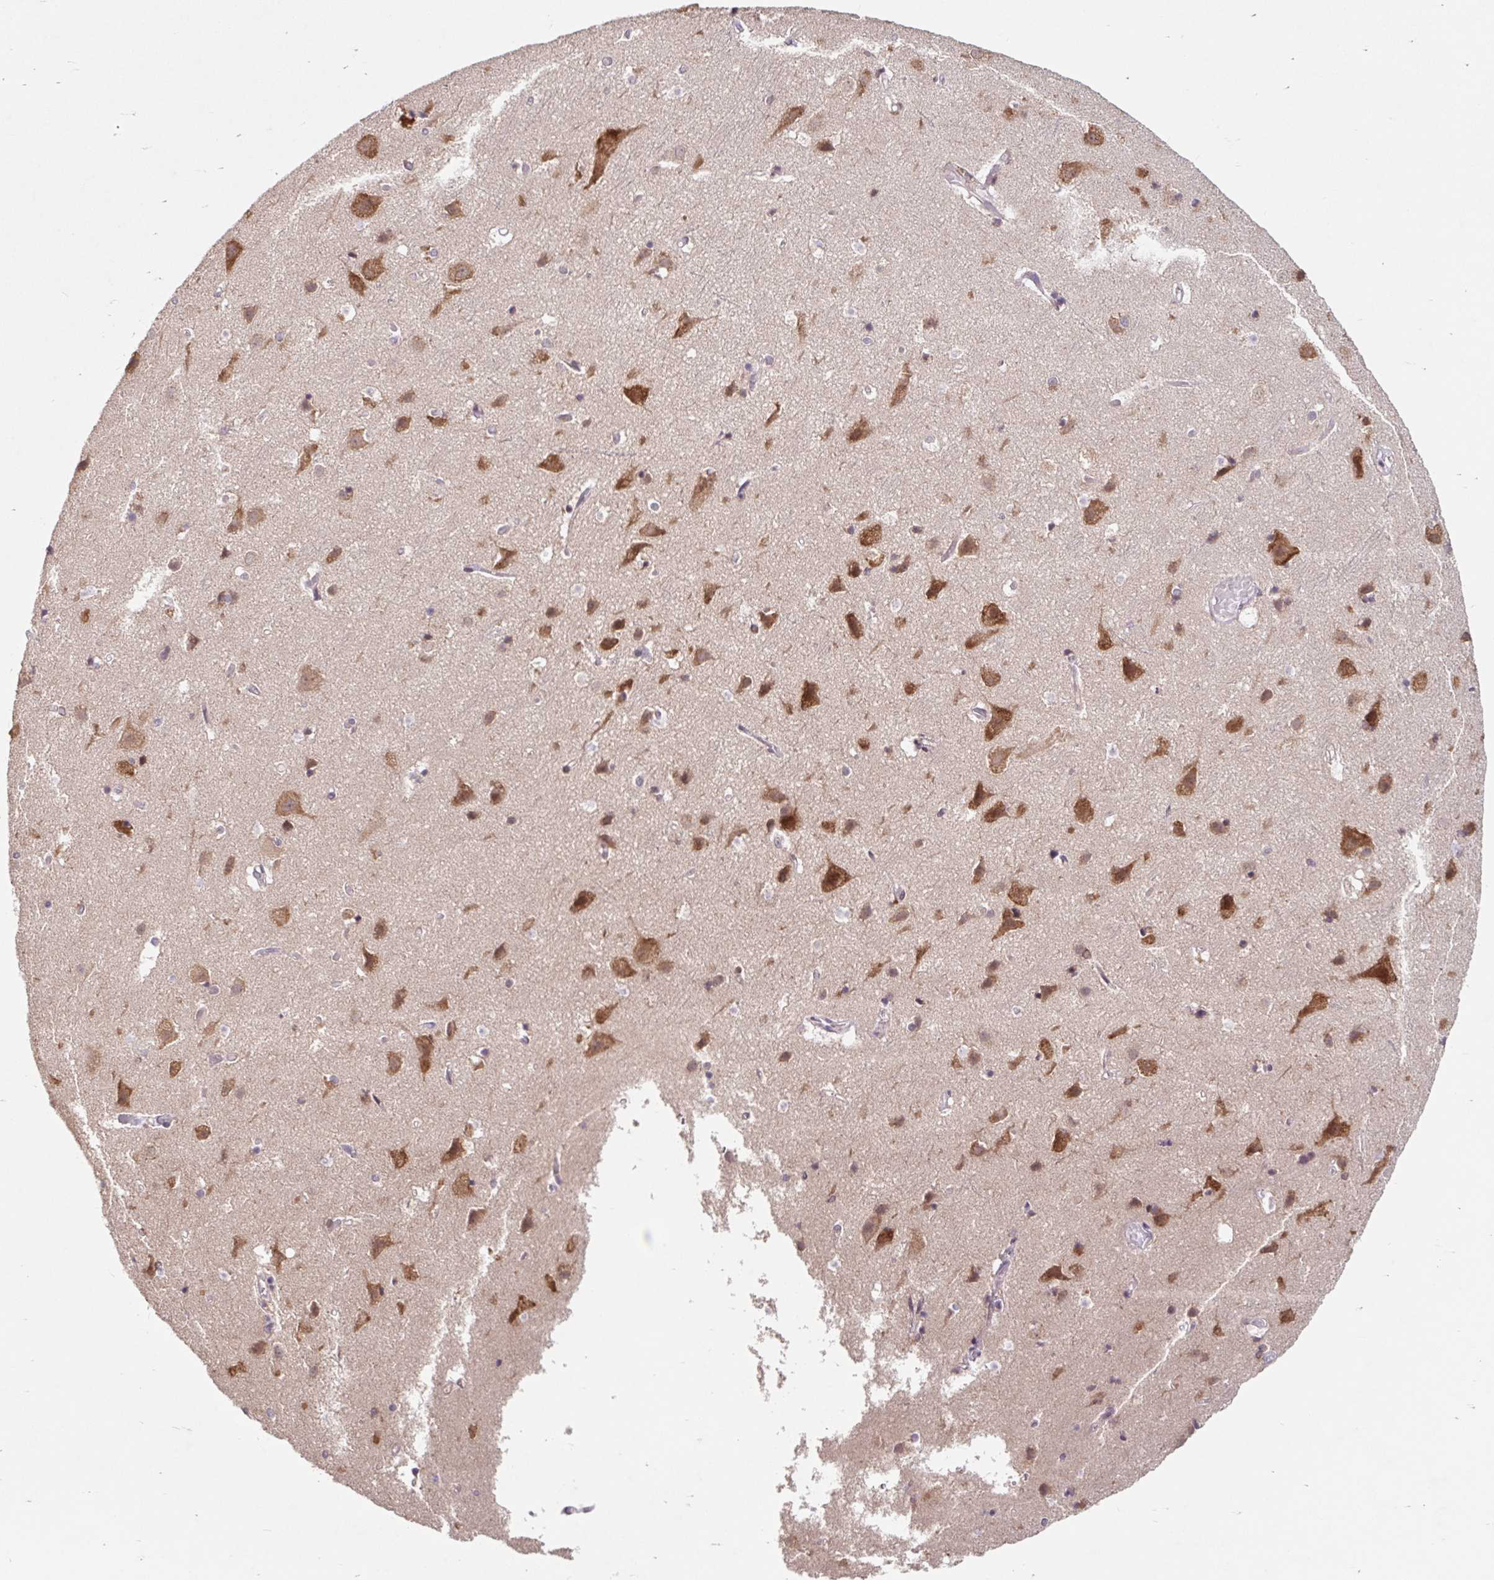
{"staining": {"intensity": "negative", "quantity": "none", "location": "none"}, "tissue": "cerebral cortex", "cell_type": "Endothelial cells", "image_type": "normal", "snomed": [{"axis": "morphology", "description": "Normal tissue, NOS"}, {"axis": "topography", "description": "Cerebral cortex"}], "caption": "An IHC histopathology image of normal cerebral cortex is shown. There is no staining in endothelial cells of cerebral cortex. The staining is performed using DAB brown chromogen with nuclei counter-stained in using hematoxylin.", "gene": "HFE", "patient": {"sex": "female", "age": 52}}